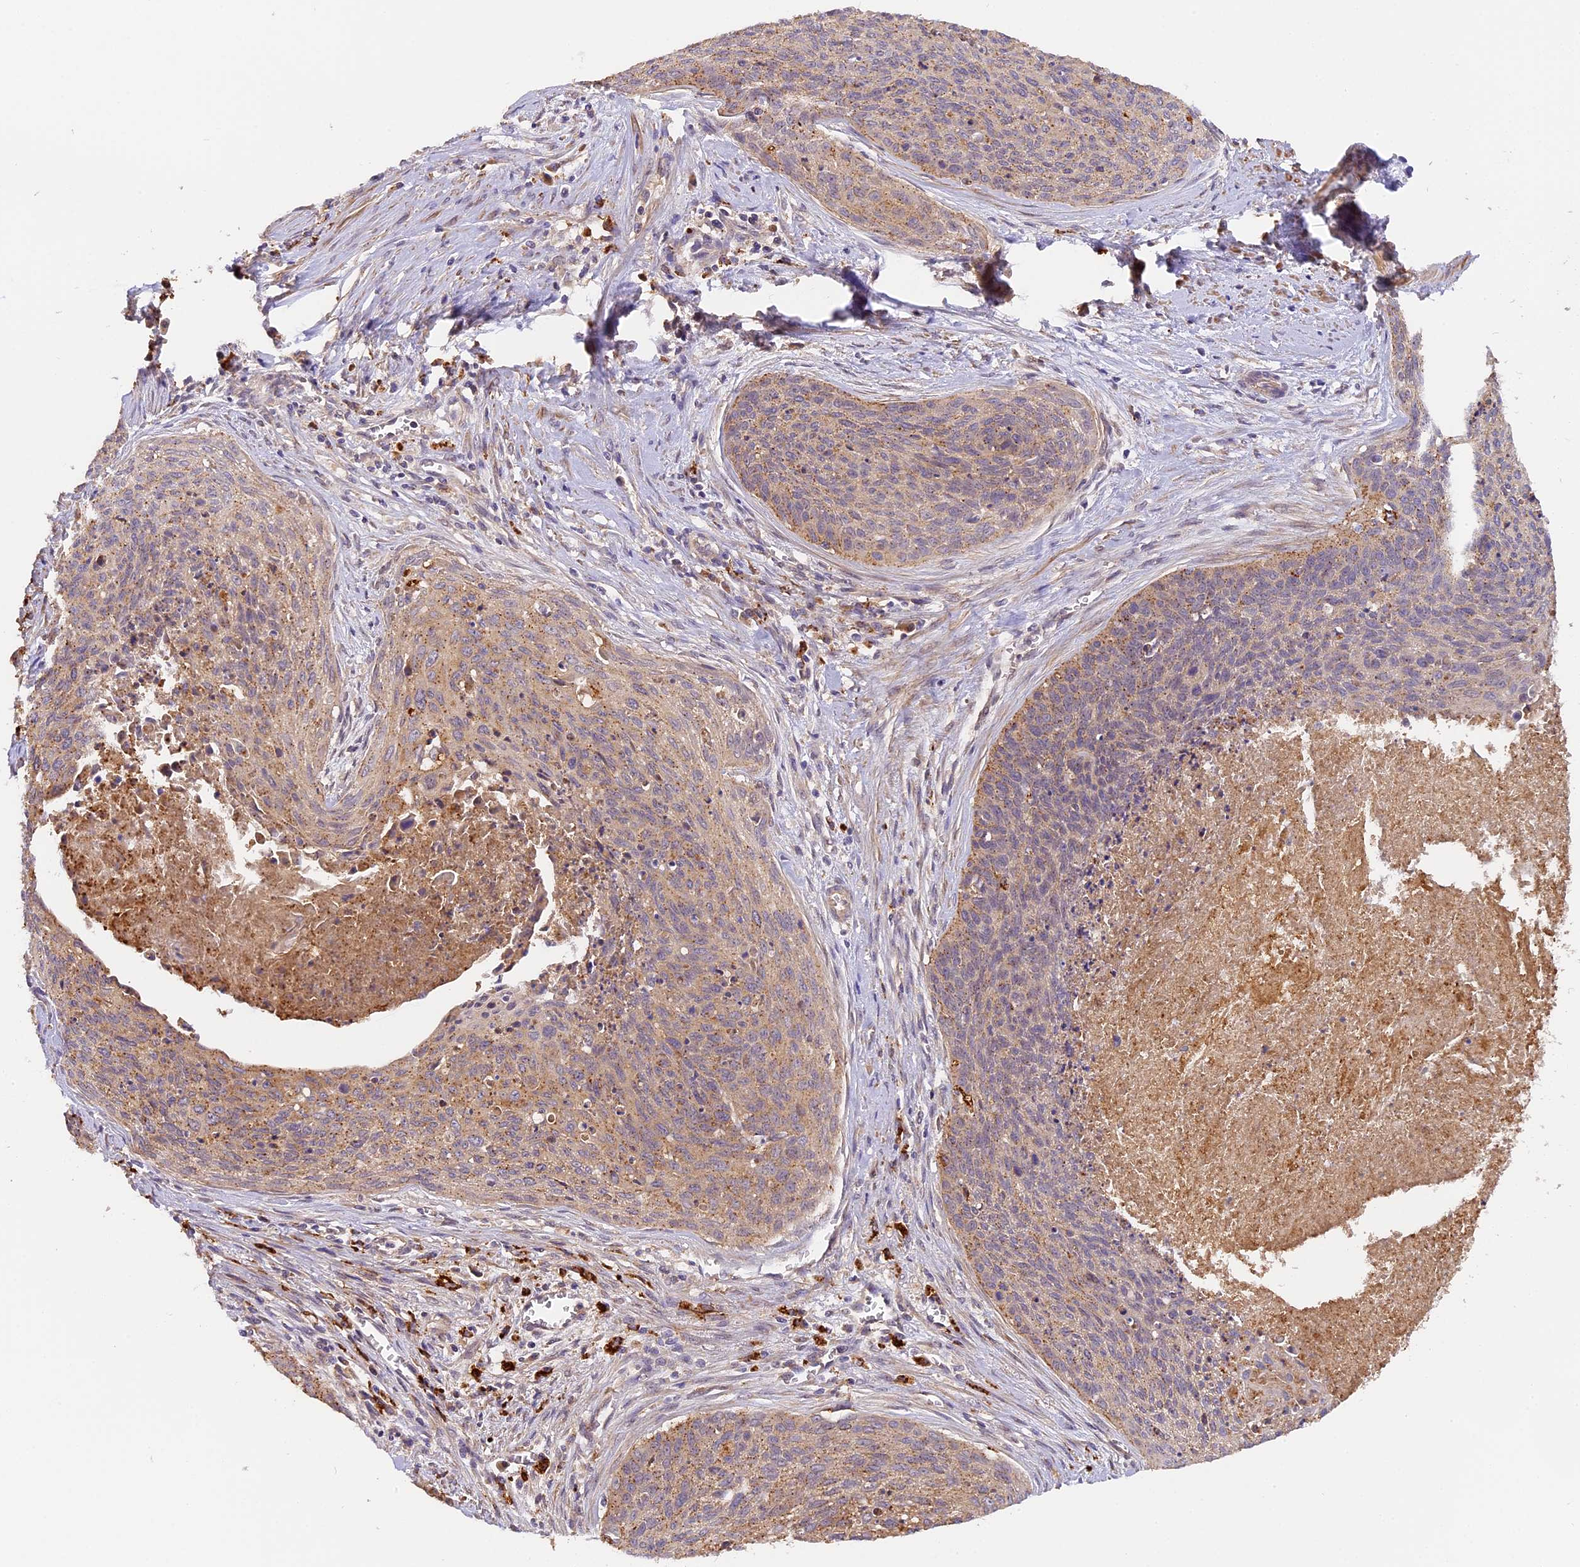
{"staining": {"intensity": "moderate", "quantity": "25%-75%", "location": "cytoplasmic/membranous"}, "tissue": "cervical cancer", "cell_type": "Tumor cells", "image_type": "cancer", "snomed": [{"axis": "morphology", "description": "Squamous cell carcinoma, NOS"}, {"axis": "topography", "description": "Cervix"}], "caption": "Protein expression analysis of human cervical squamous cell carcinoma reveals moderate cytoplasmic/membranous positivity in approximately 25%-75% of tumor cells.", "gene": "COPE", "patient": {"sex": "female", "age": 55}}